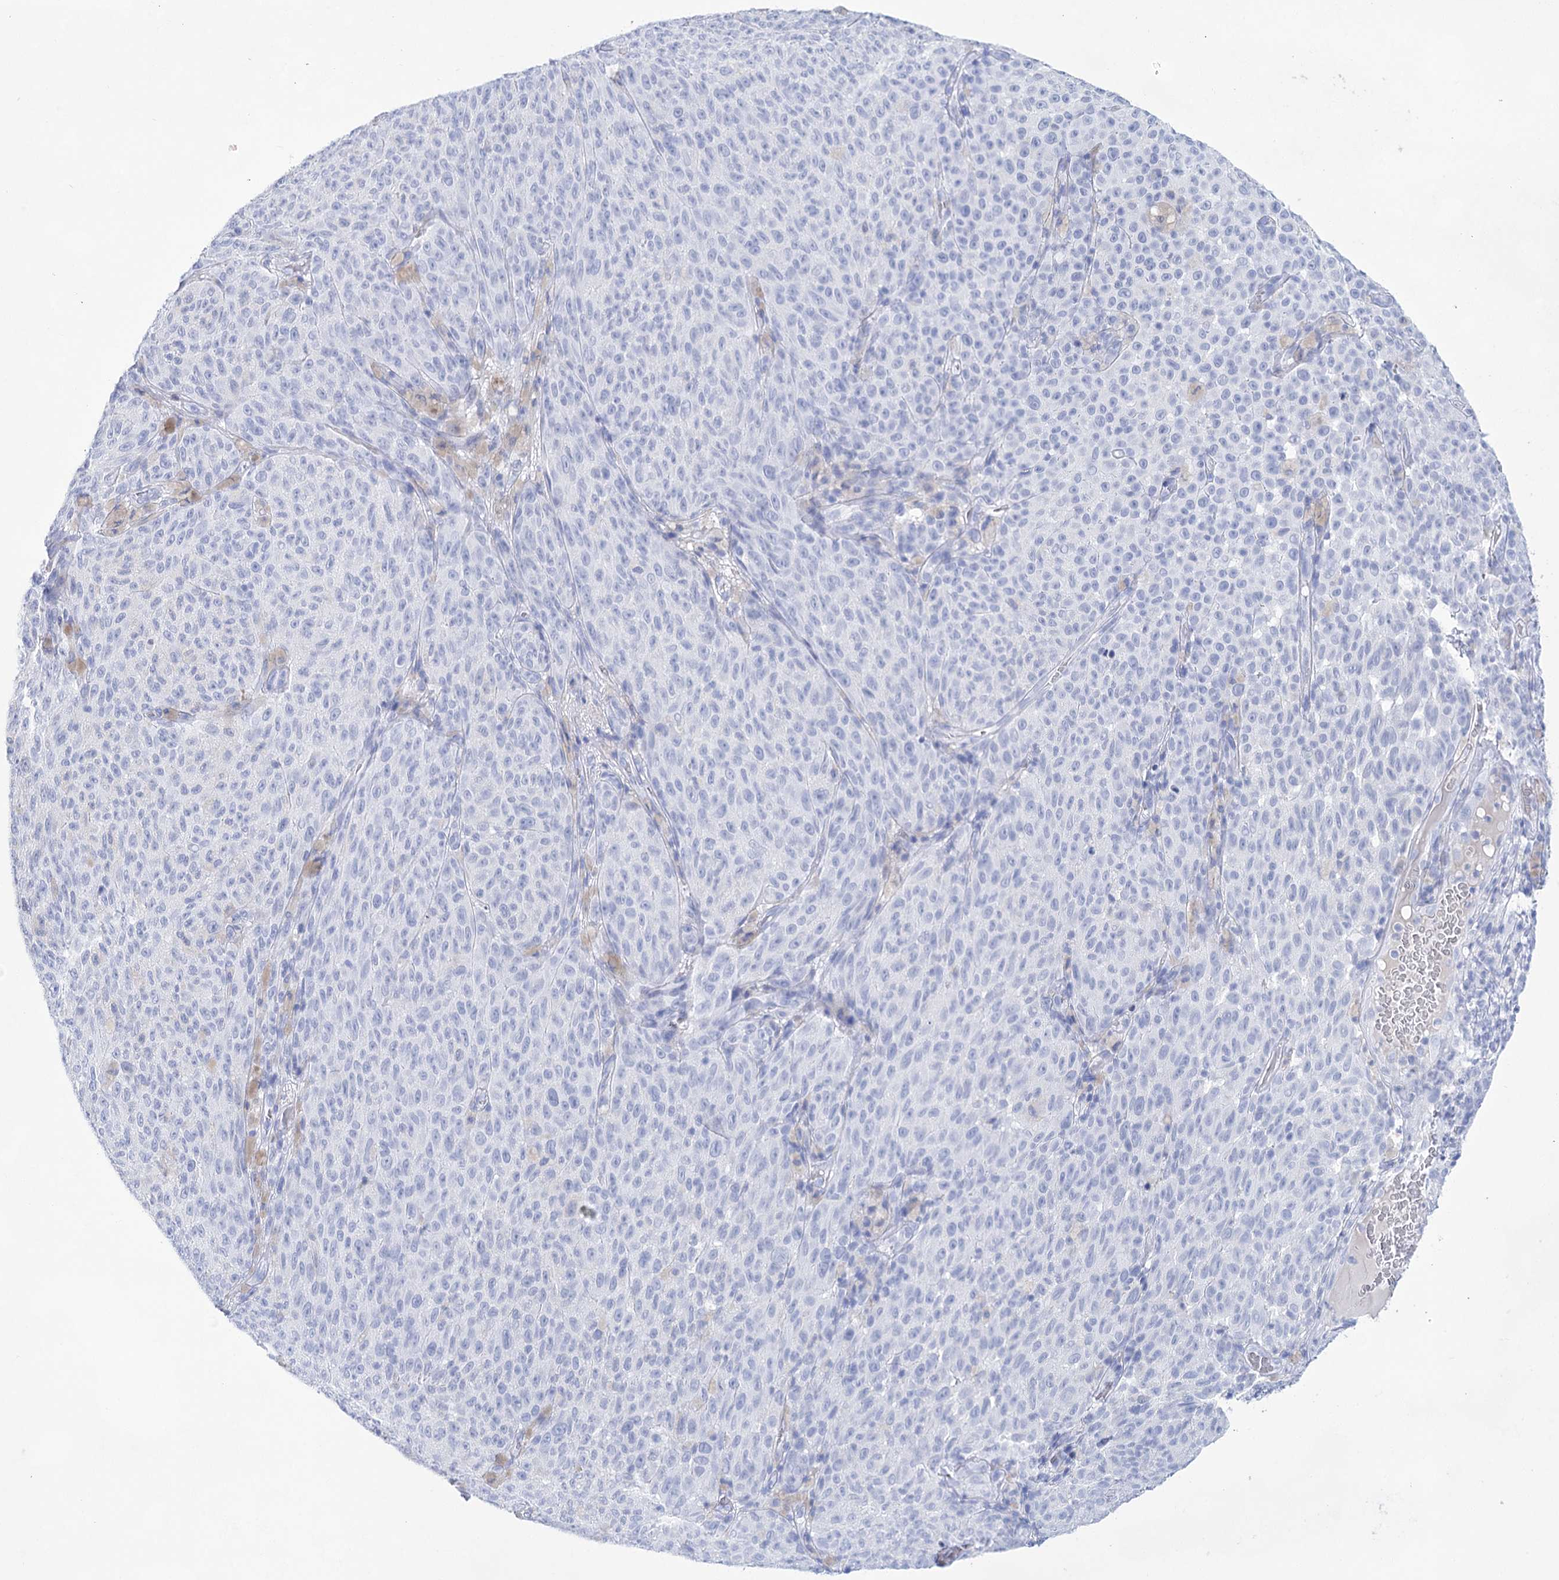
{"staining": {"intensity": "negative", "quantity": "none", "location": "none"}, "tissue": "melanoma", "cell_type": "Tumor cells", "image_type": "cancer", "snomed": [{"axis": "morphology", "description": "Malignant melanoma, NOS"}, {"axis": "topography", "description": "Skin"}], "caption": "An IHC photomicrograph of melanoma is shown. There is no staining in tumor cells of melanoma.", "gene": "LALBA", "patient": {"sex": "female", "age": 82}}